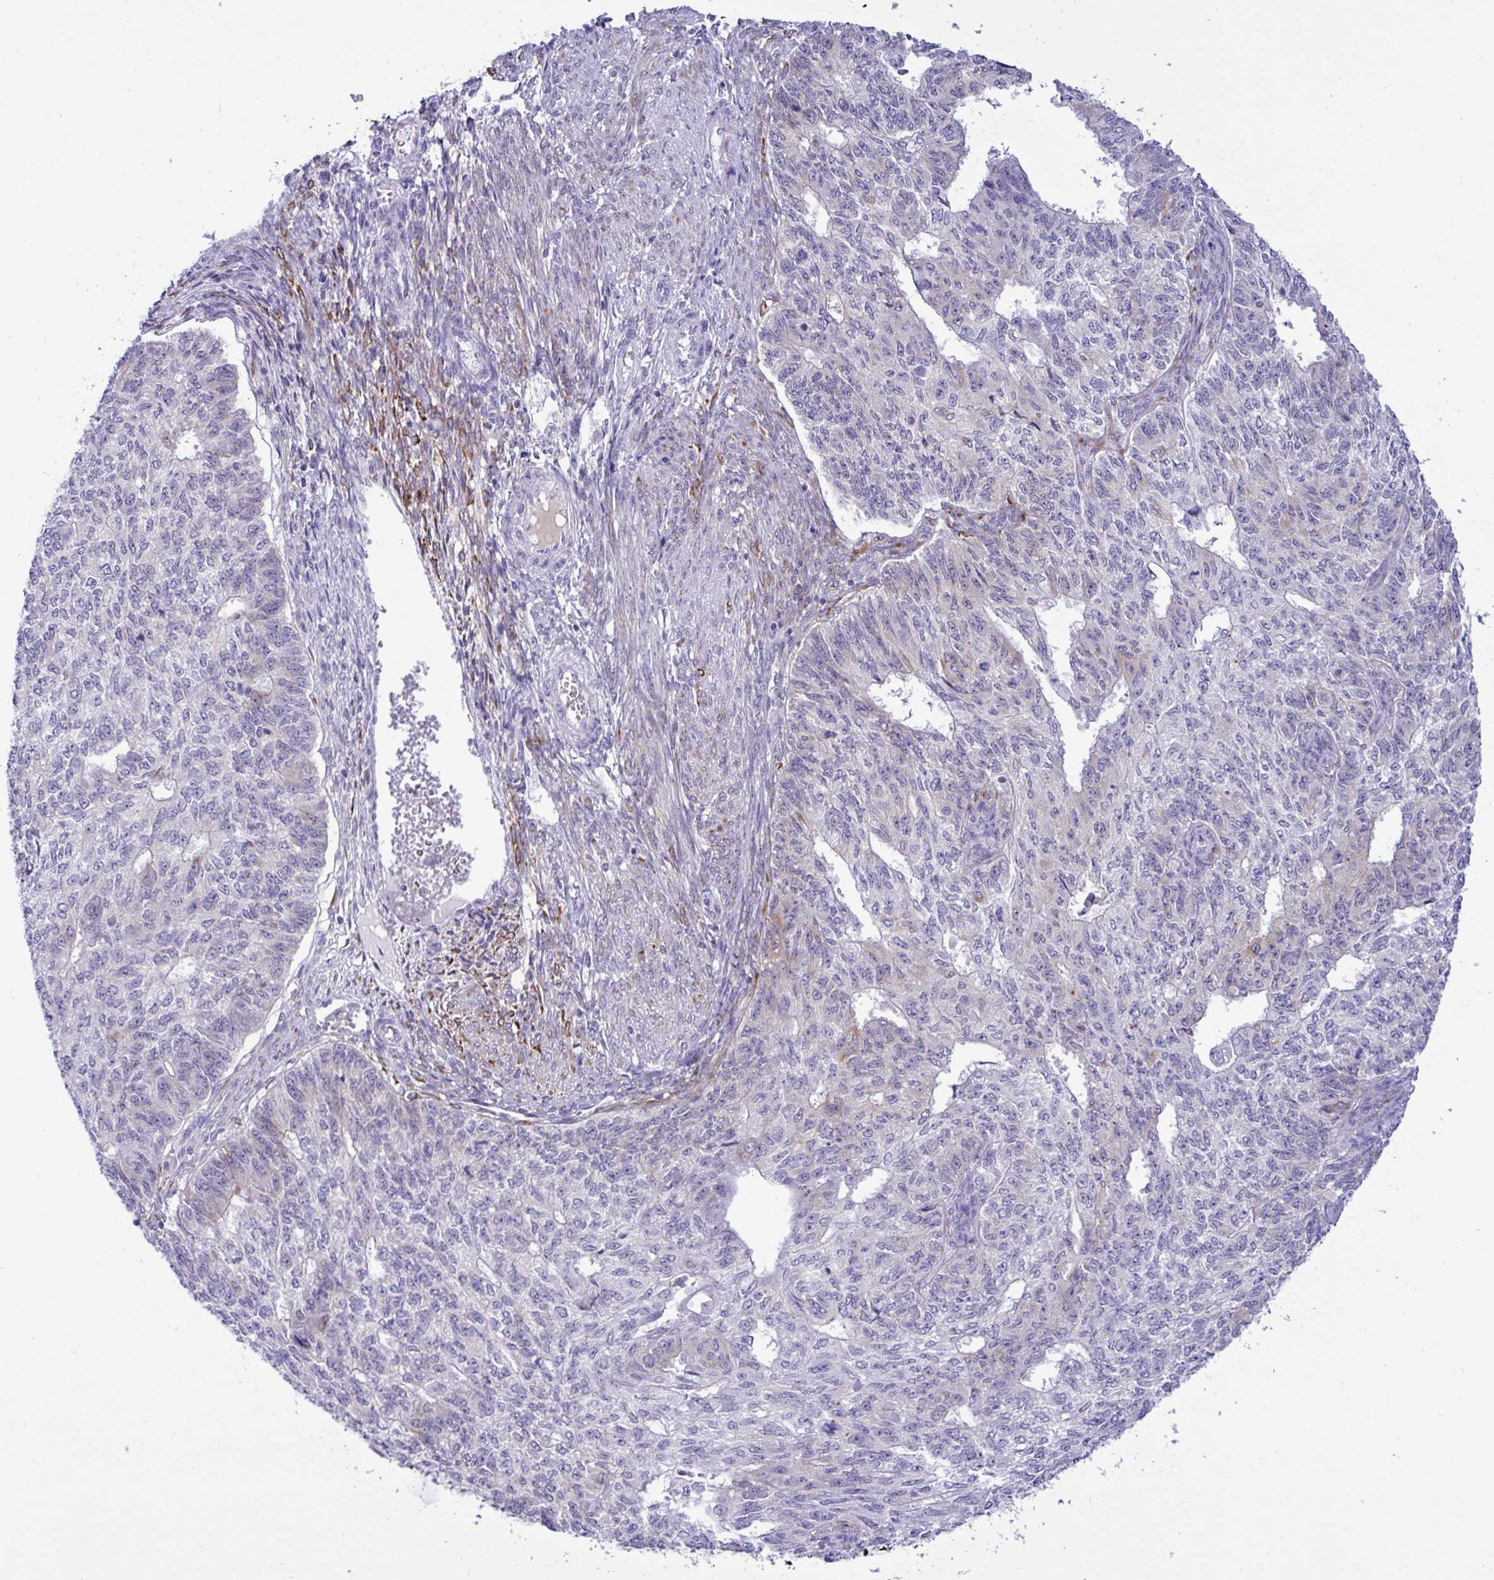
{"staining": {"intensity": "negative", "quantity": "none", "location": "none"}, "tissue": "endometrial cancer", "cell_type": "Tumor cells", "image_type": "cancer", "snomed": [{"axis": "morphology", "description": "Adenocarcinoma, NOS"}, {"axis": "topography", "description": "Endometrium"}], "caption": "There is no significant positivity in tumor cells of endometrial cancer.", "gene": "SREBF1", "patient": {"sex": "female", "age": 32}}